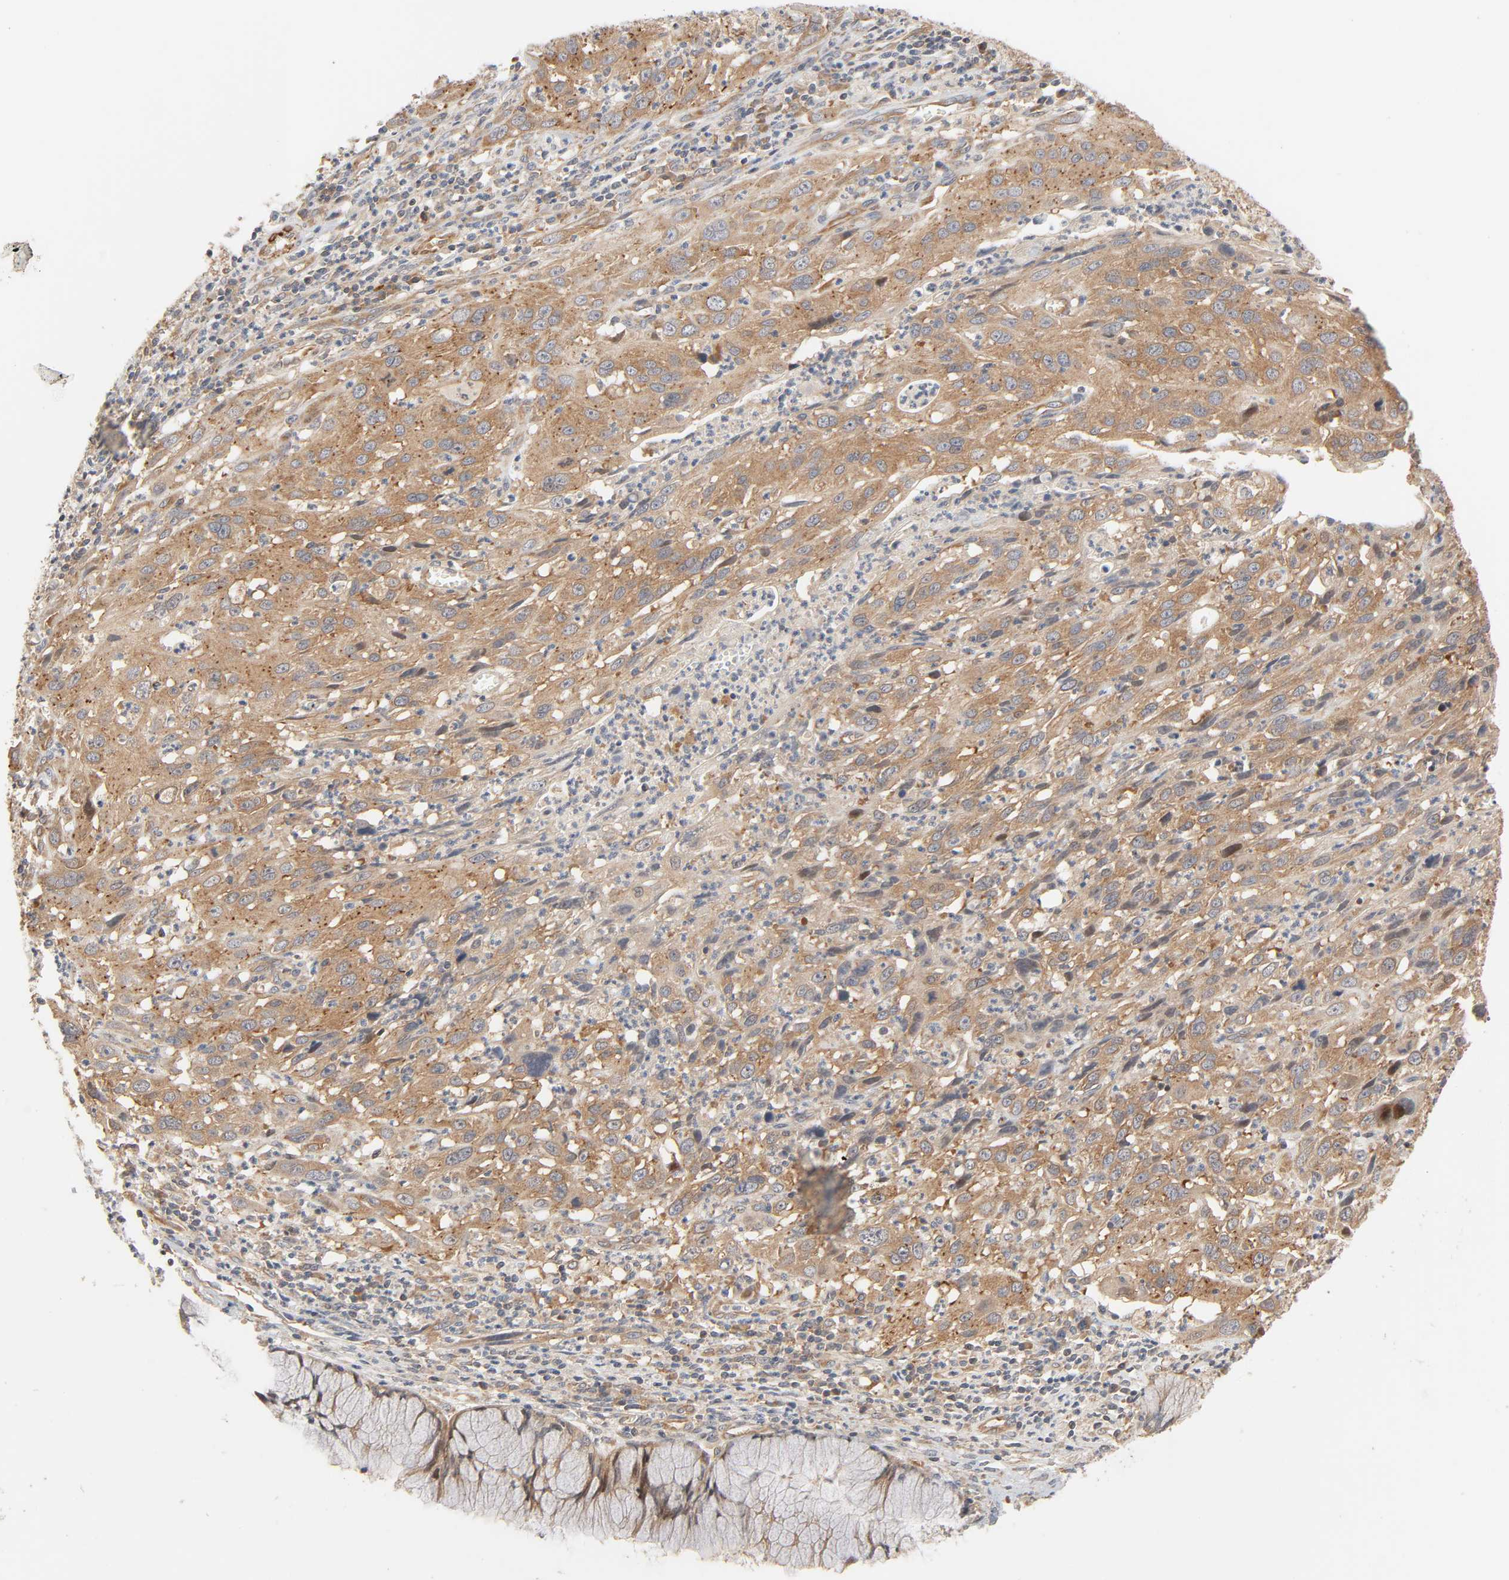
{"staining": {"intensity": "moderate", "quantity": ">75%", "location": "cytoplasmic/membranous"}, "tissue": "cervical cancer", "cell_type": "Tumor cells", "image_type": "cancer", "snomed": [{"axis": "morphology", "description": "Squamous cell carcinoma, NOS"}, {"axis": "topography", "description": "Cervix"}], "caption": "Protein analysis of squamous cell carcinoma (cervical) tissue displays moderate cytoplasmic/membranous expression in approximately >75% of tumor cells.", "gene": "NEMF", "patient": {"sex": "female", "age": 32}}